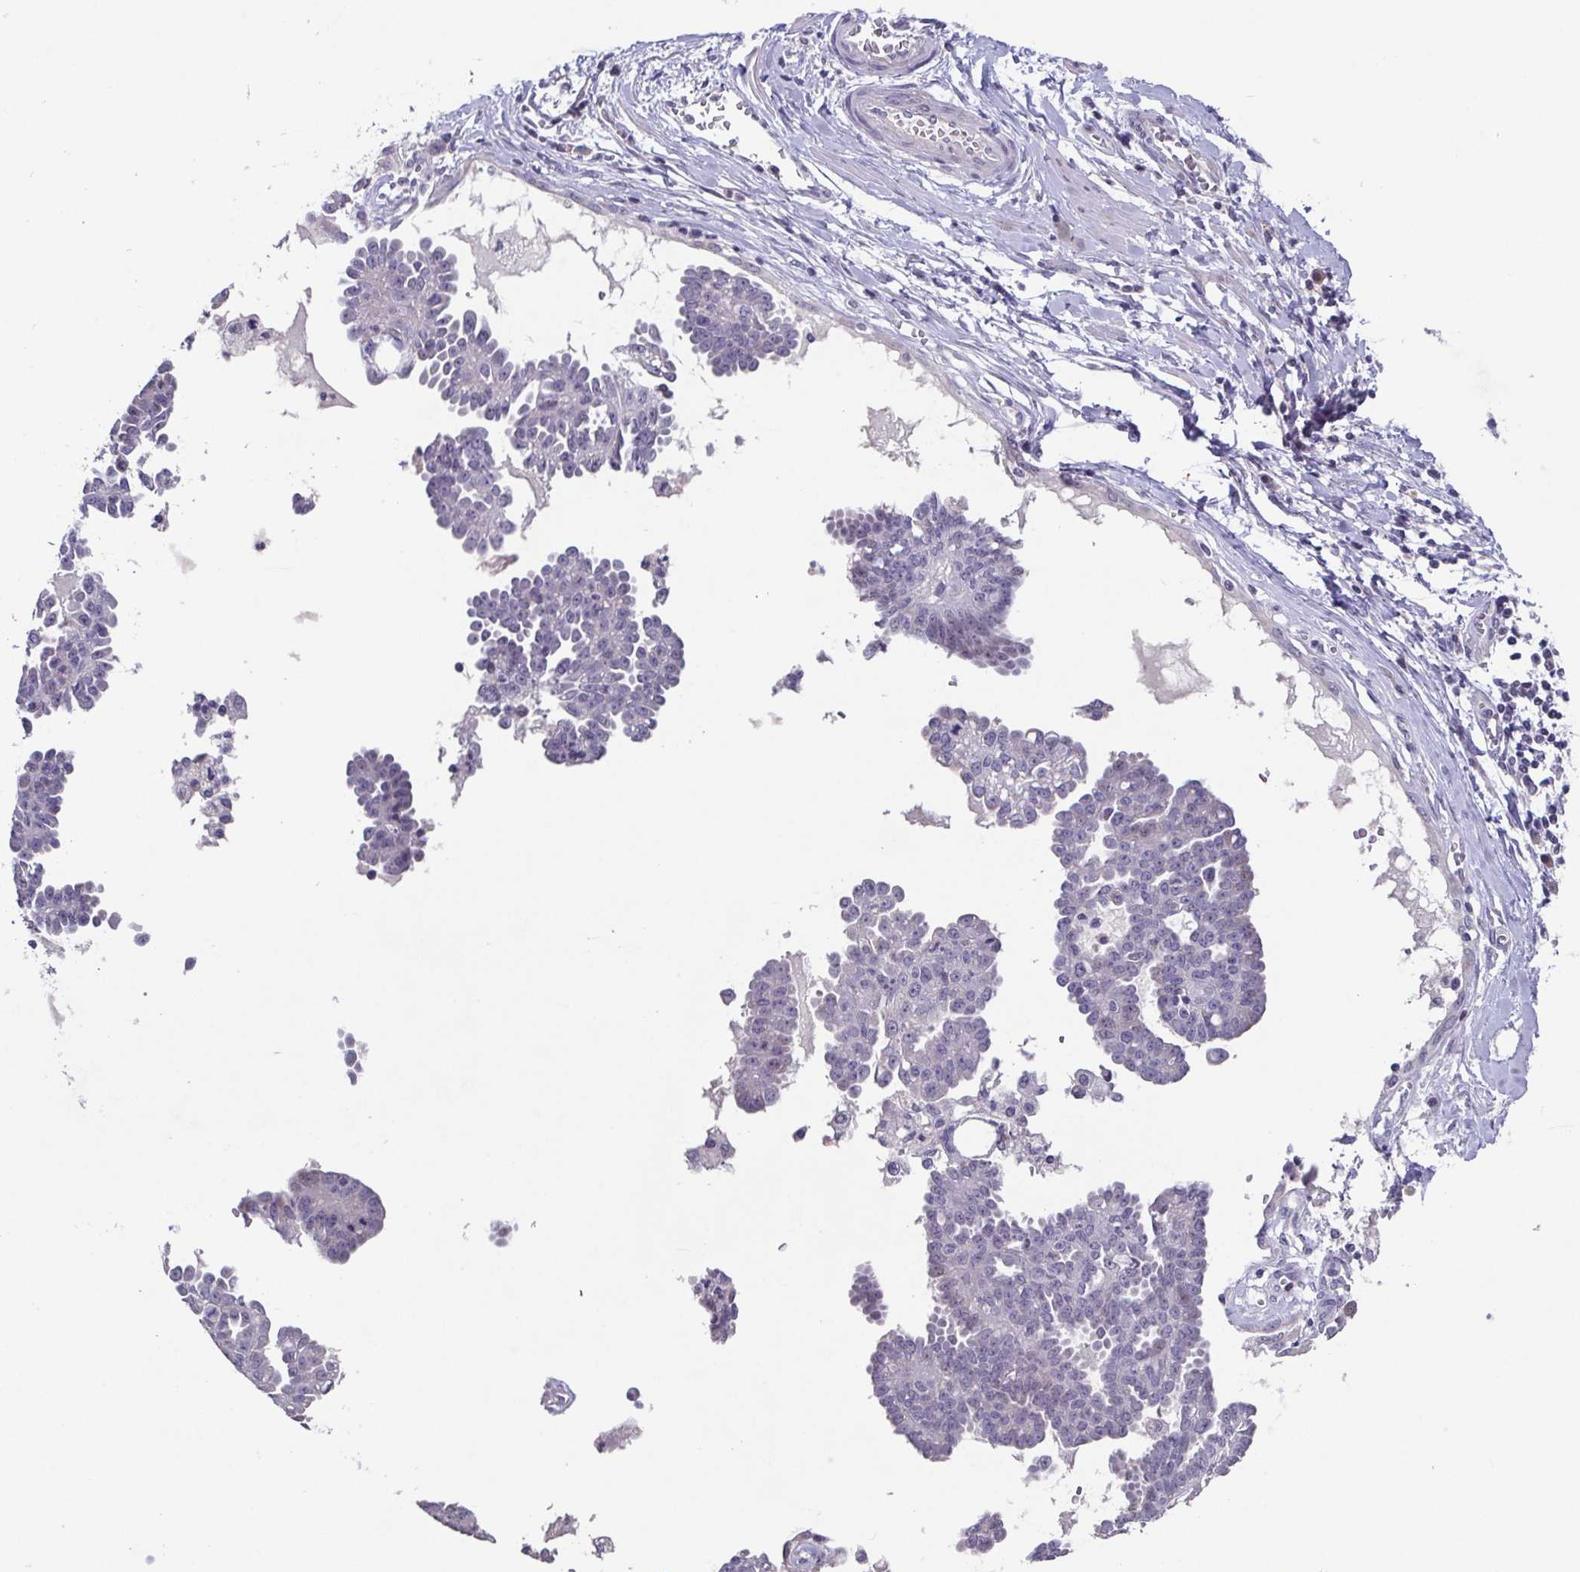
{"staining": {"intensity": "negative", "quantity": "none", "location": "none"}, "tissue": "ovarian cancer", "cell_type": "Tumor cells", "image_type": "cancer", "snomed": [{"axis": "morphology", "description": "Cystadenocarcinoma, serous, NOS"}, {"axis": "topography", "description": "Ovary"}], "caption": "The photomicrograph displays no staining of tumor cells in ovarian cancer.", "gene": "GHRL", "patient": {"sex": "female", "age": 71}}